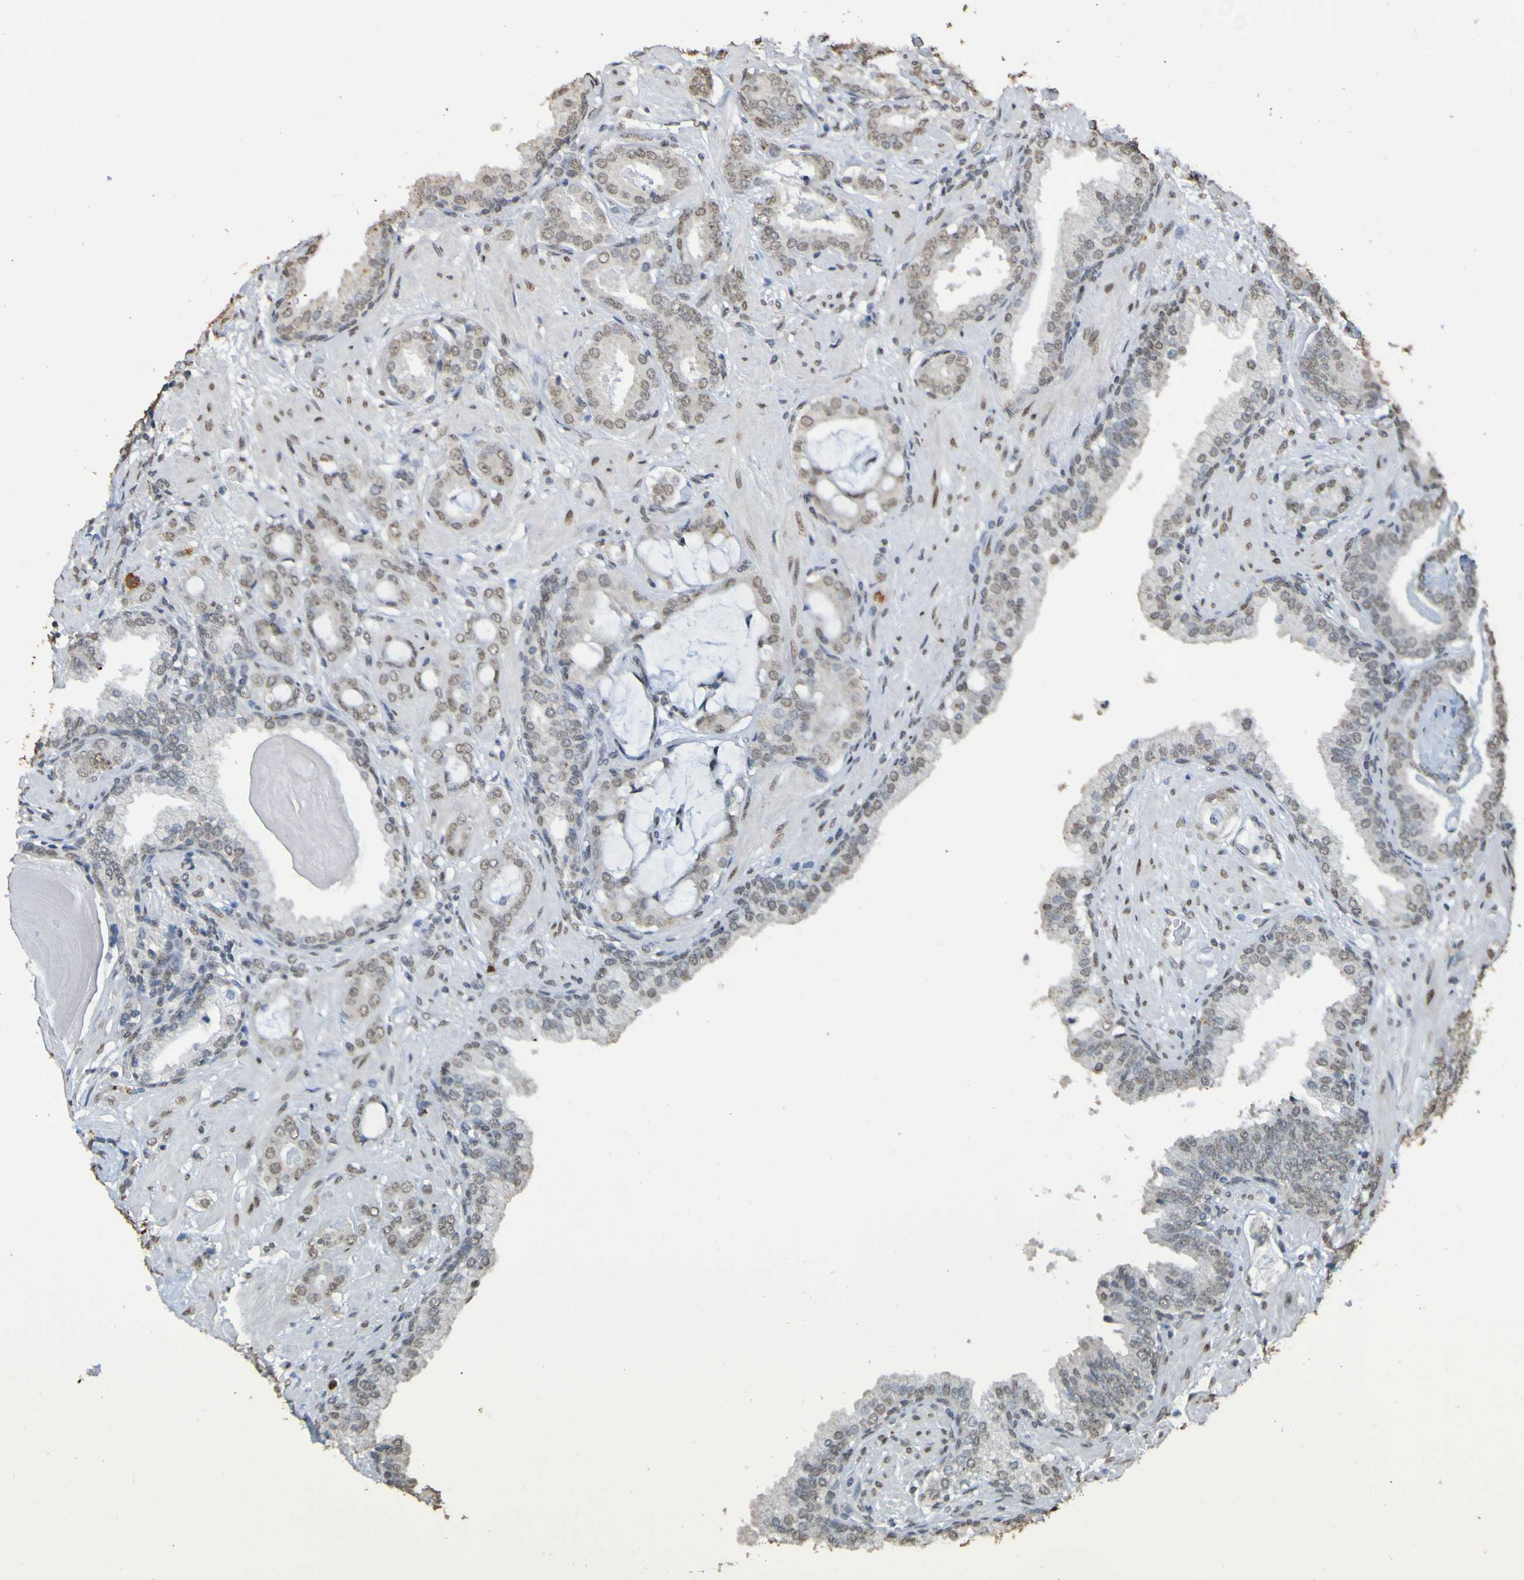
{"staining": {"intensity": "weak", "quantity": ">75%", "location": "nuclear"}, "tissue": "prostate cancer", "cell_type": "Tumor cells", "image_type": "cancer", "snomed": [{"axis": "morphology", "description": "Adenocarcinoma, Low grade"}, {"axis": "topography", "description": "Prostate"}], "caption": "A high-resolution photomicrograph shows immunohistochemistry staining of adenocarcinoma (low-grade) (prostate), which demonstrates weak nuclear staining in about >75% of tumor cells.", "gene": "ALKBH2", "patient": {"sex": "male", "age": 53}}